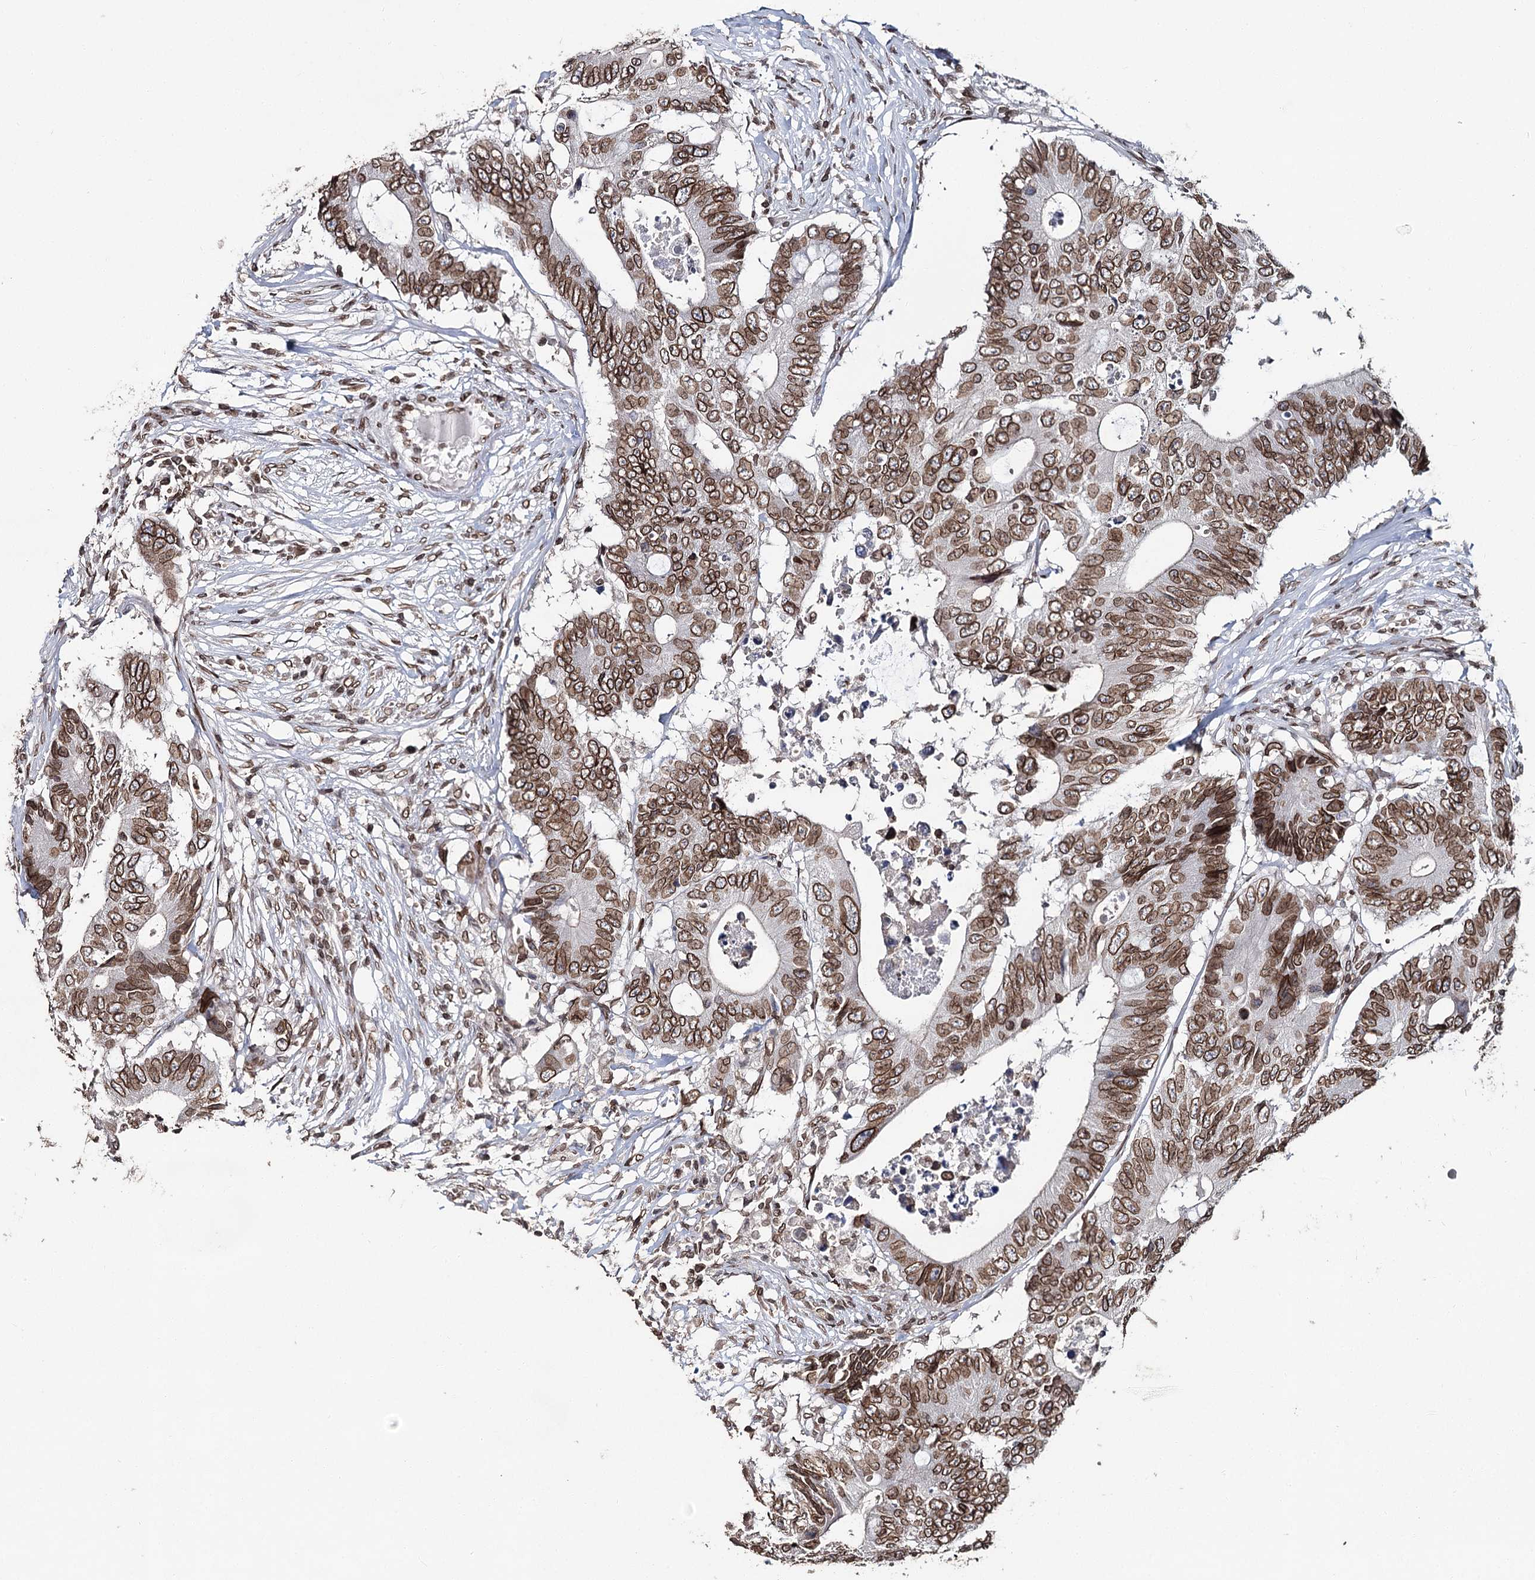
{"staining": {"intensity": "moderate", "quantity": ">75%", "location": "cytoplasmic/membranous,nuclear"}, "tissue": "colorectal cancer", "cell_type": "Tumor cells", "image_type": "cancer", "snomed": [{"axis": "morphology", "description": "Adenocarcinoma, NOS"}, {"axis": "topography", "description": "Colon"}], "caption": "Protein expression analysis of human colorectal cancer reveals moderate cytoplasmic/membranous and nuclear expression in about >75% of tumor cells.", "gene": "KIAA0930", "patient": {"sex": "male", "age": 71}}